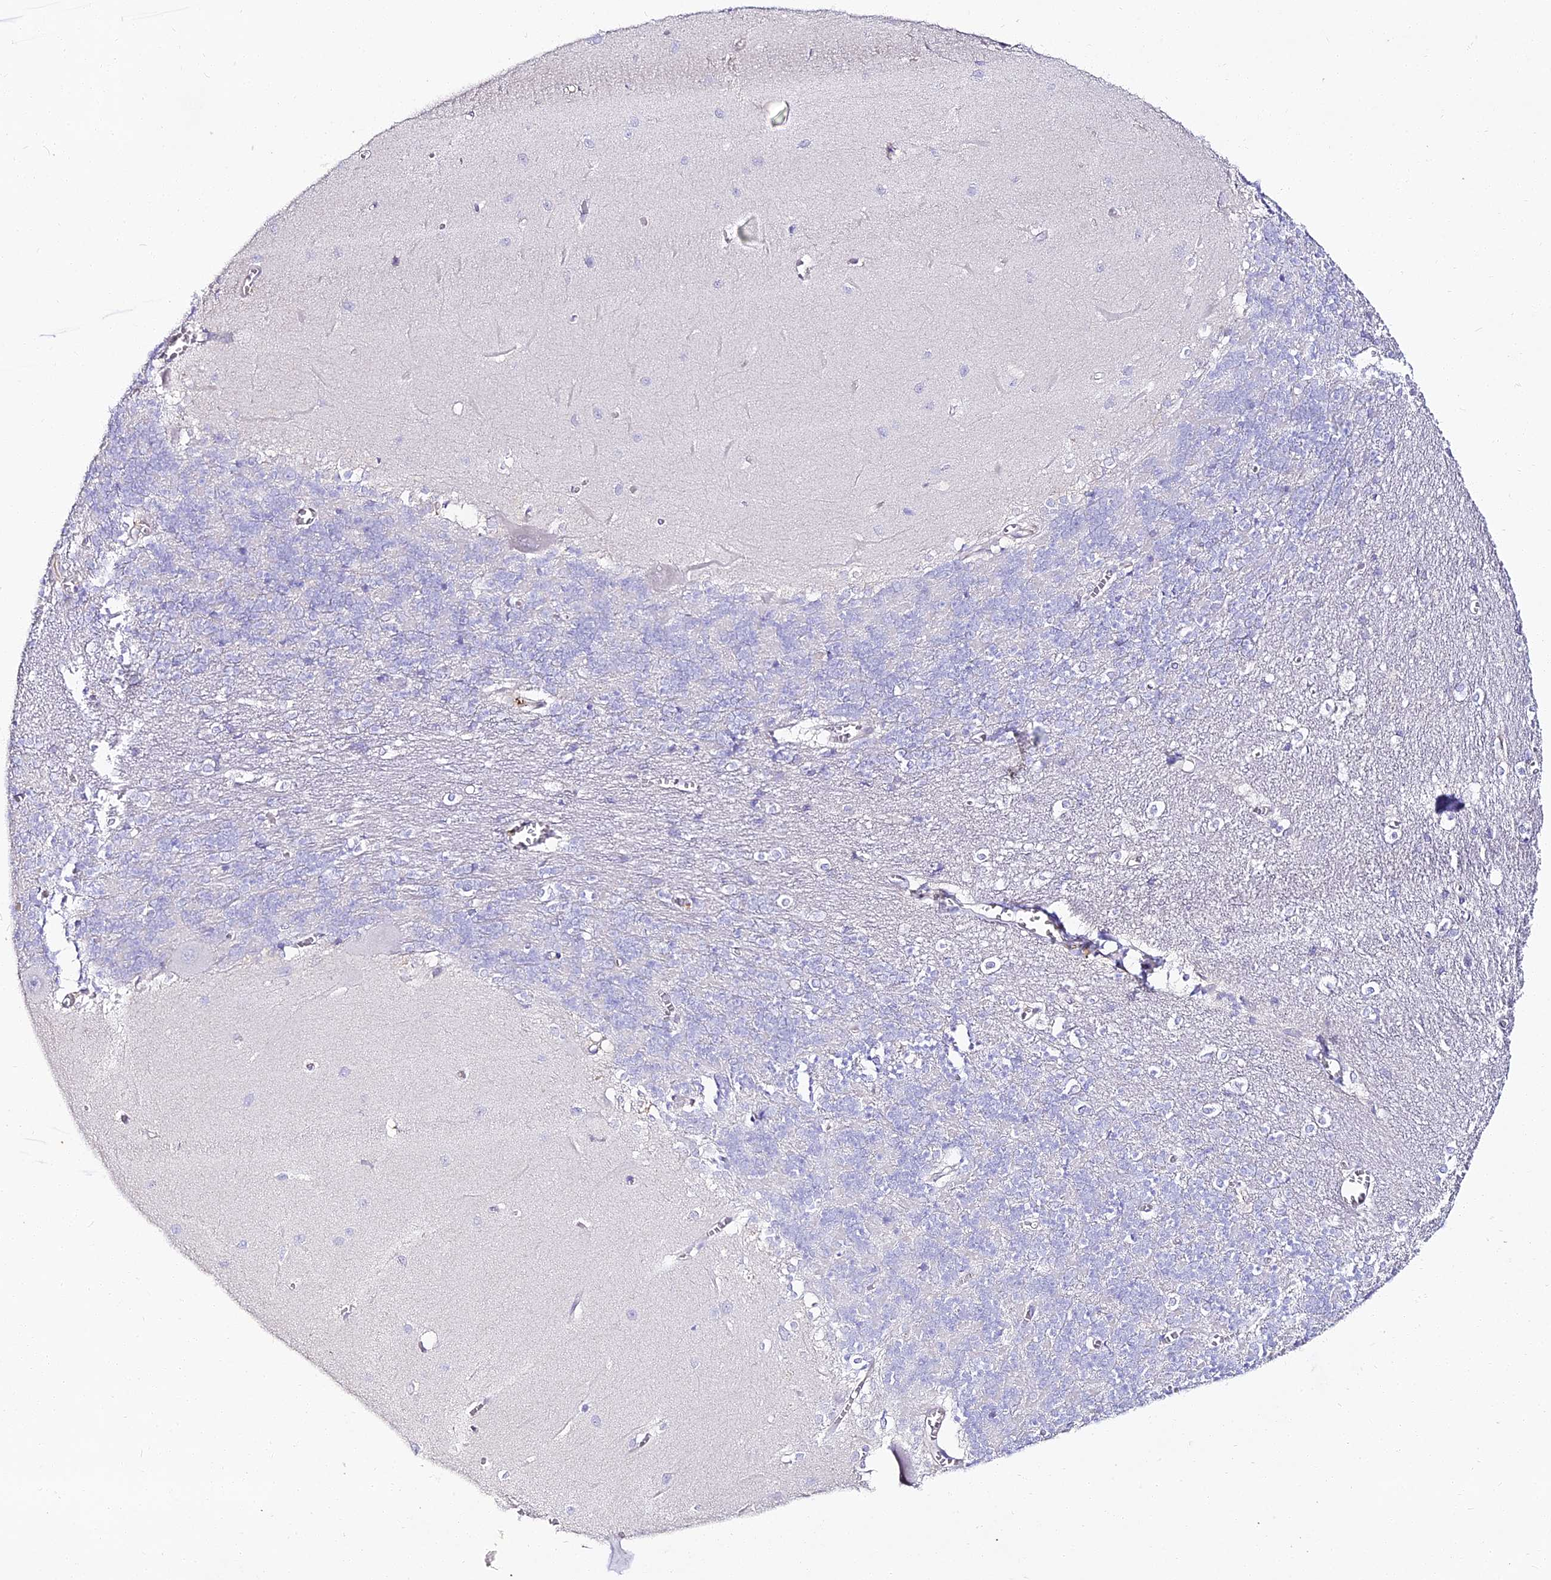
{"staining": {"intensity": "negative", "quantity": "none", "location": "none"}, "tissue": "cerebellum", "cell_type": "Cells in granular layer", "image_type": "normal", "snomed": [{"axis": "morphology", "description": "Normal tissue, NOS"}, {"axis": "topography", "description": "Cerebellum"}], "caption": "Human cerebellum stained for a protein using immunohistochemistry reveals no staining in cells in granular layer.", "gene": "ALPG", "patient": {"sex": "male", "age": 37}}